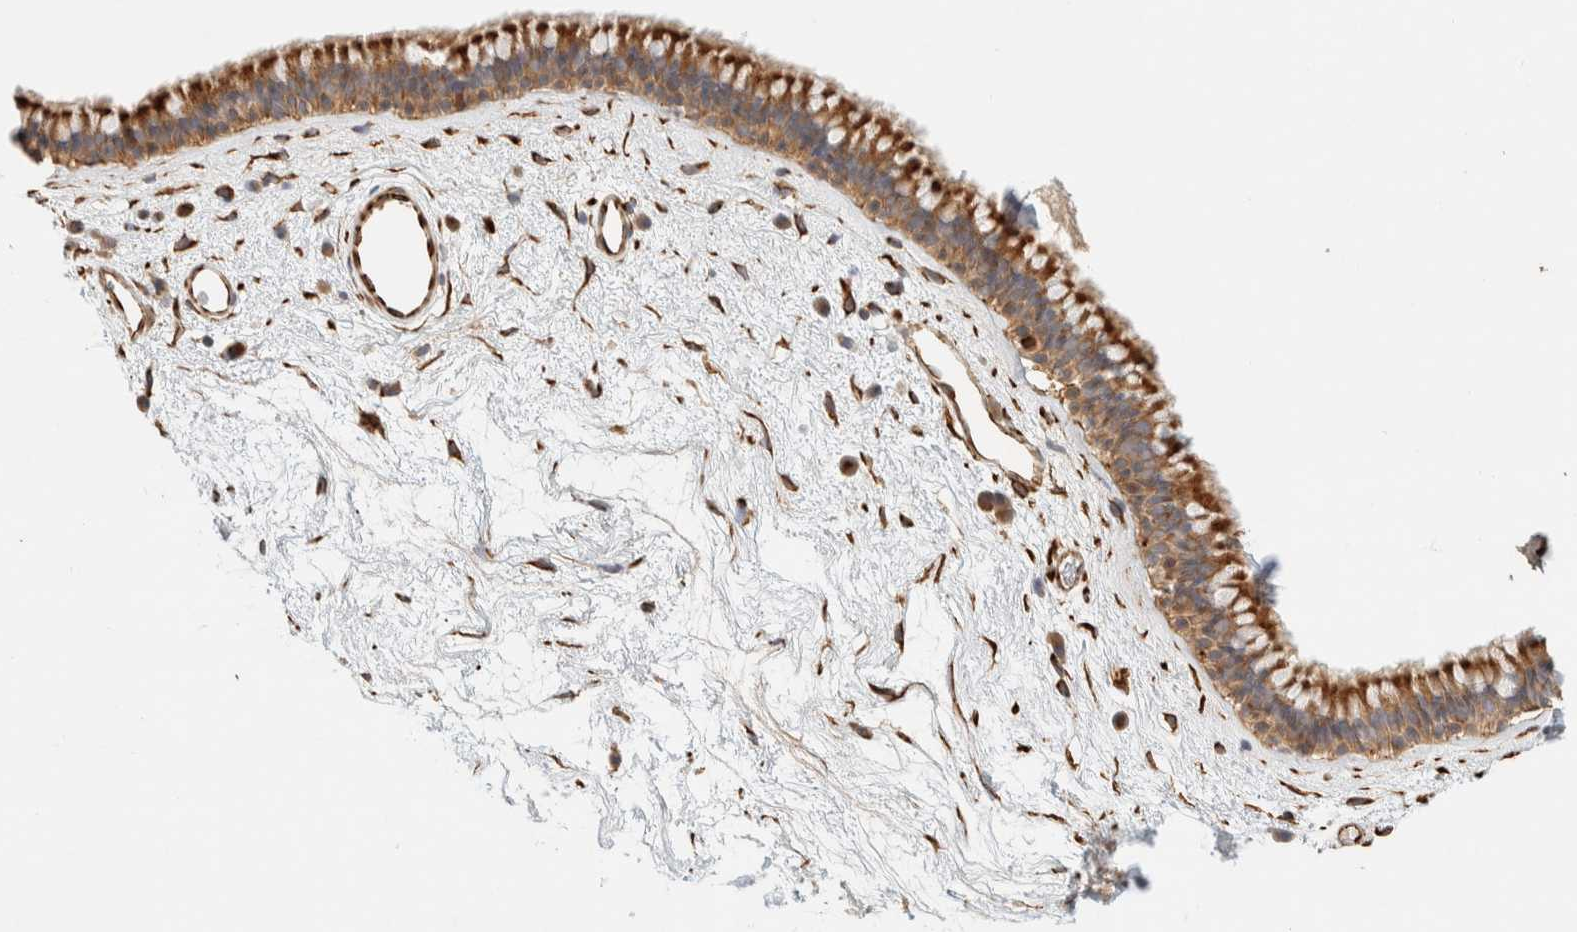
{"staining": {"intensity": "moderate", "quantity": ">75%", "location": "cytoplasmic/membranous"}, "tissue": "nasopharynx", "cell_type": "Respiratory epithelial cells", "image_type": "normal", "snomed": [{"axis": "morphology", "description": "Normal tissue, NOS"}, {"axis": "morphology", "description": "Inflammation, NOS"}, {"axis": "topography", "description": "Nasopharynx"}], "caption": "Moderate cytoplasmic/membranous staining is identified in approximately >75% of respiratory epithelial cells in normal nasopharynx. (brown staining indicates protein expression, while blue staining denotes nuclei).", "gene": "FAT1", "patient": {"sex": "male", "age": 48}}